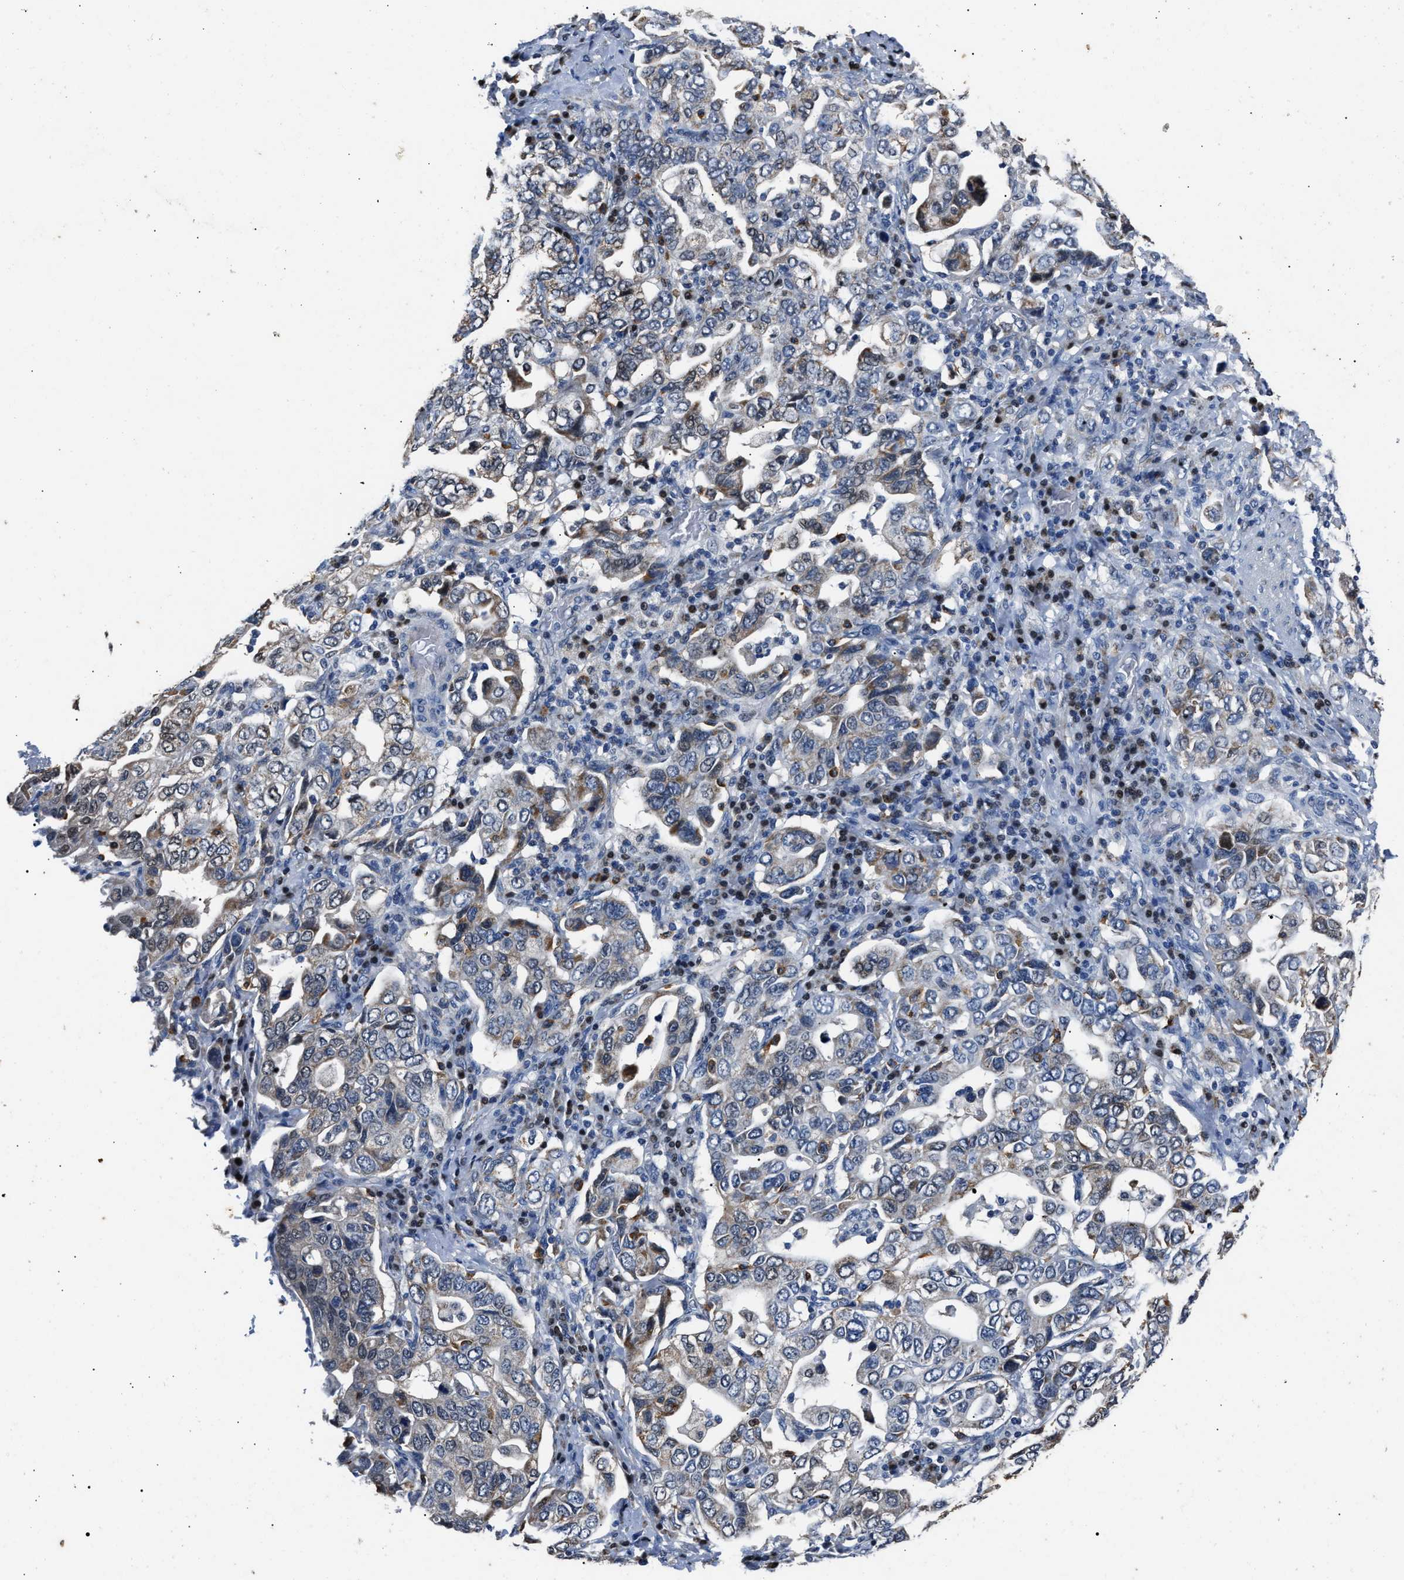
{"staining": {"intensity": "moderate", "quantity": "<25%", "location": "cytoplasmic/membranous"}, "tissue": "stomach cancer", "cell_type": "Tumor cells", "image_type": "cancer", "snomed": [{"axis": "morphology", "description": "Adenocarcinoma, NOS"}, {"axis": "topography", "description": "Stomach, upper"}], "caption": "Tumor cells show moderate cytoplasmic/membranous expression in approximately <25% of cells in stomach adenocarcinoma.", "gene": "NSUN5", "patient": {"sex": "male", "age": 62}}